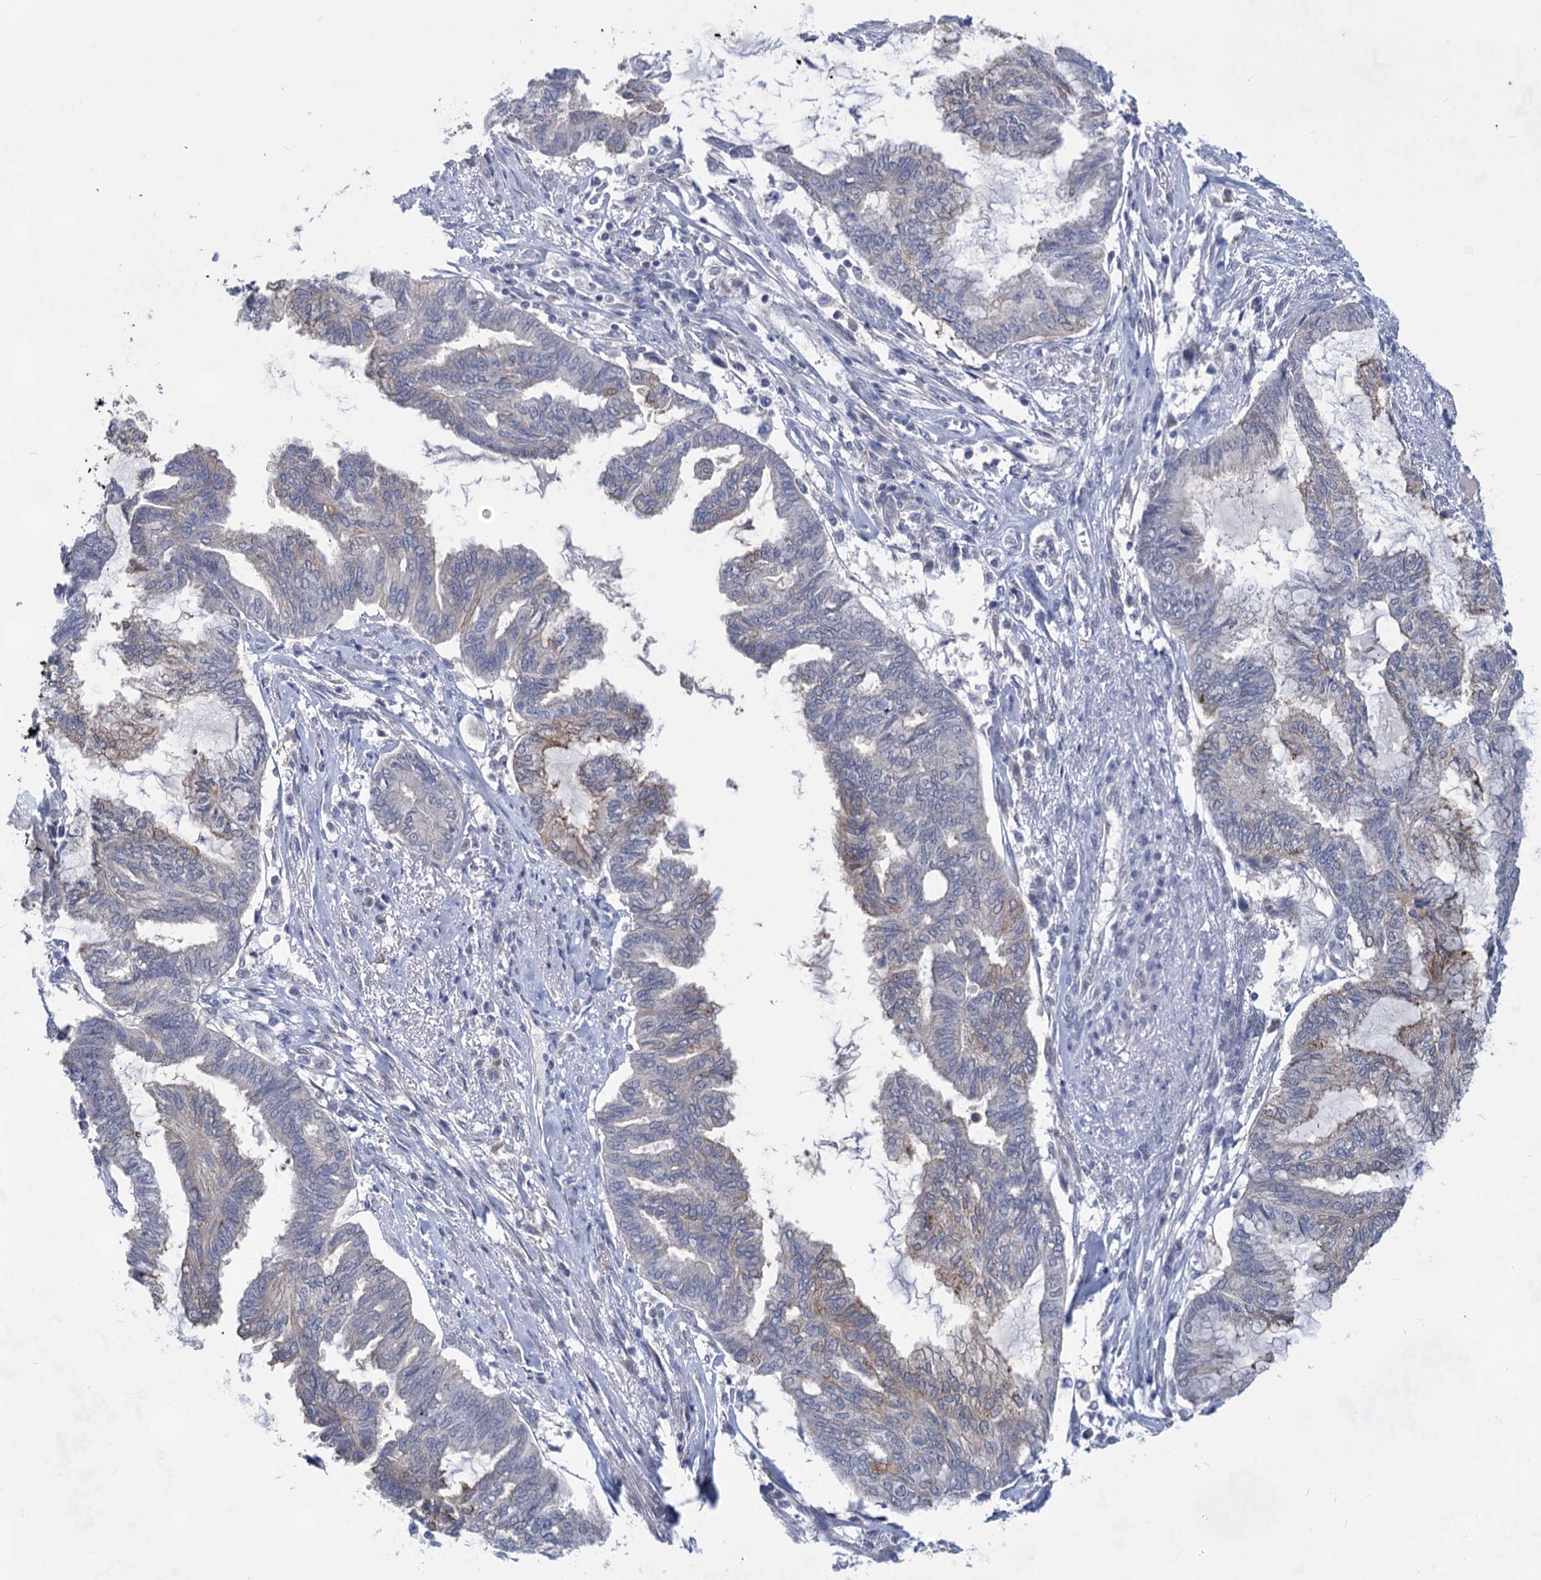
{"staining": {"intensity": "moderate", "quantity": "<25%", "location": "cytoplasmic/membranous"}, "tissue": "endometrial cancer", "cell_type": "Tumor cells", "image_type": "cancer", "snomed": [{"axis": "morphology", "description": "Adenocarcinoma, NOS"}, {"axis": "topography", "description": "Endometrium"}], "caption": "Approximately <25% of tumor cells in endometrial cancer demonstrate moderate cytoplasmic/membranous protein staining as visualized by brown immunohistochemical staining.", "gene": "TTC17", "patient": {"sex": "female", "age": 86}}